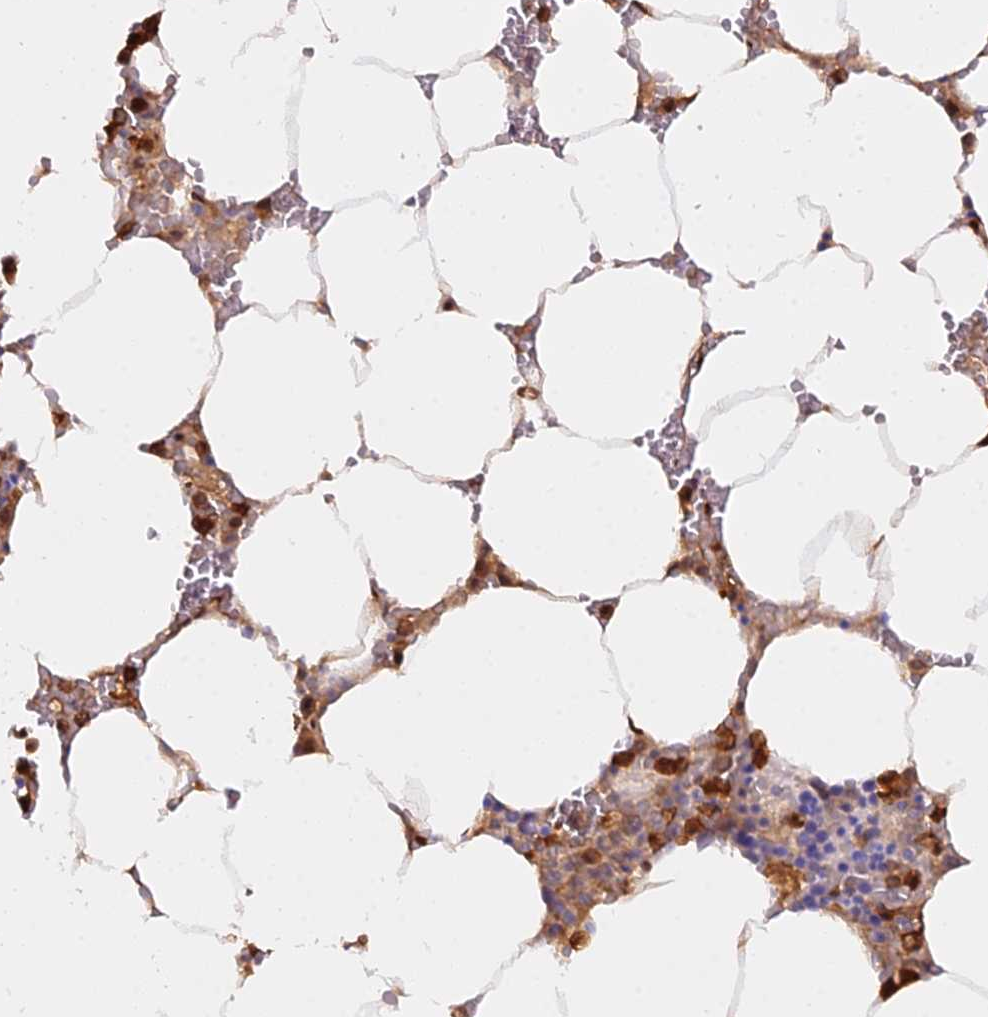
{"staining": {"intensity": "moderate", "quantity": "25%-75%", "location": "cytoplasmic/membranous"}, "tissue": "bone marrow", "cell_type": "Hematopoietic cells", "image_type": "normal", "snomed": [{"axis": "morphology", "description": "Normal tissue, NOS"}, {"axis": "topography", "description": "Bone marrow"}], "caption": "High-power microscopy captured an IHC photomicrograph of normal bone marrow, revealing moderate cytoplasmic/membranous positivity in about 25%-75% of hematopoietic cells. (DAB (3,3'-diaminobenzidine) IHC with brightfield microscopy, high magnification).", "gene": "NPEPL1", "patient": {"sex": "male", "age": 70}}